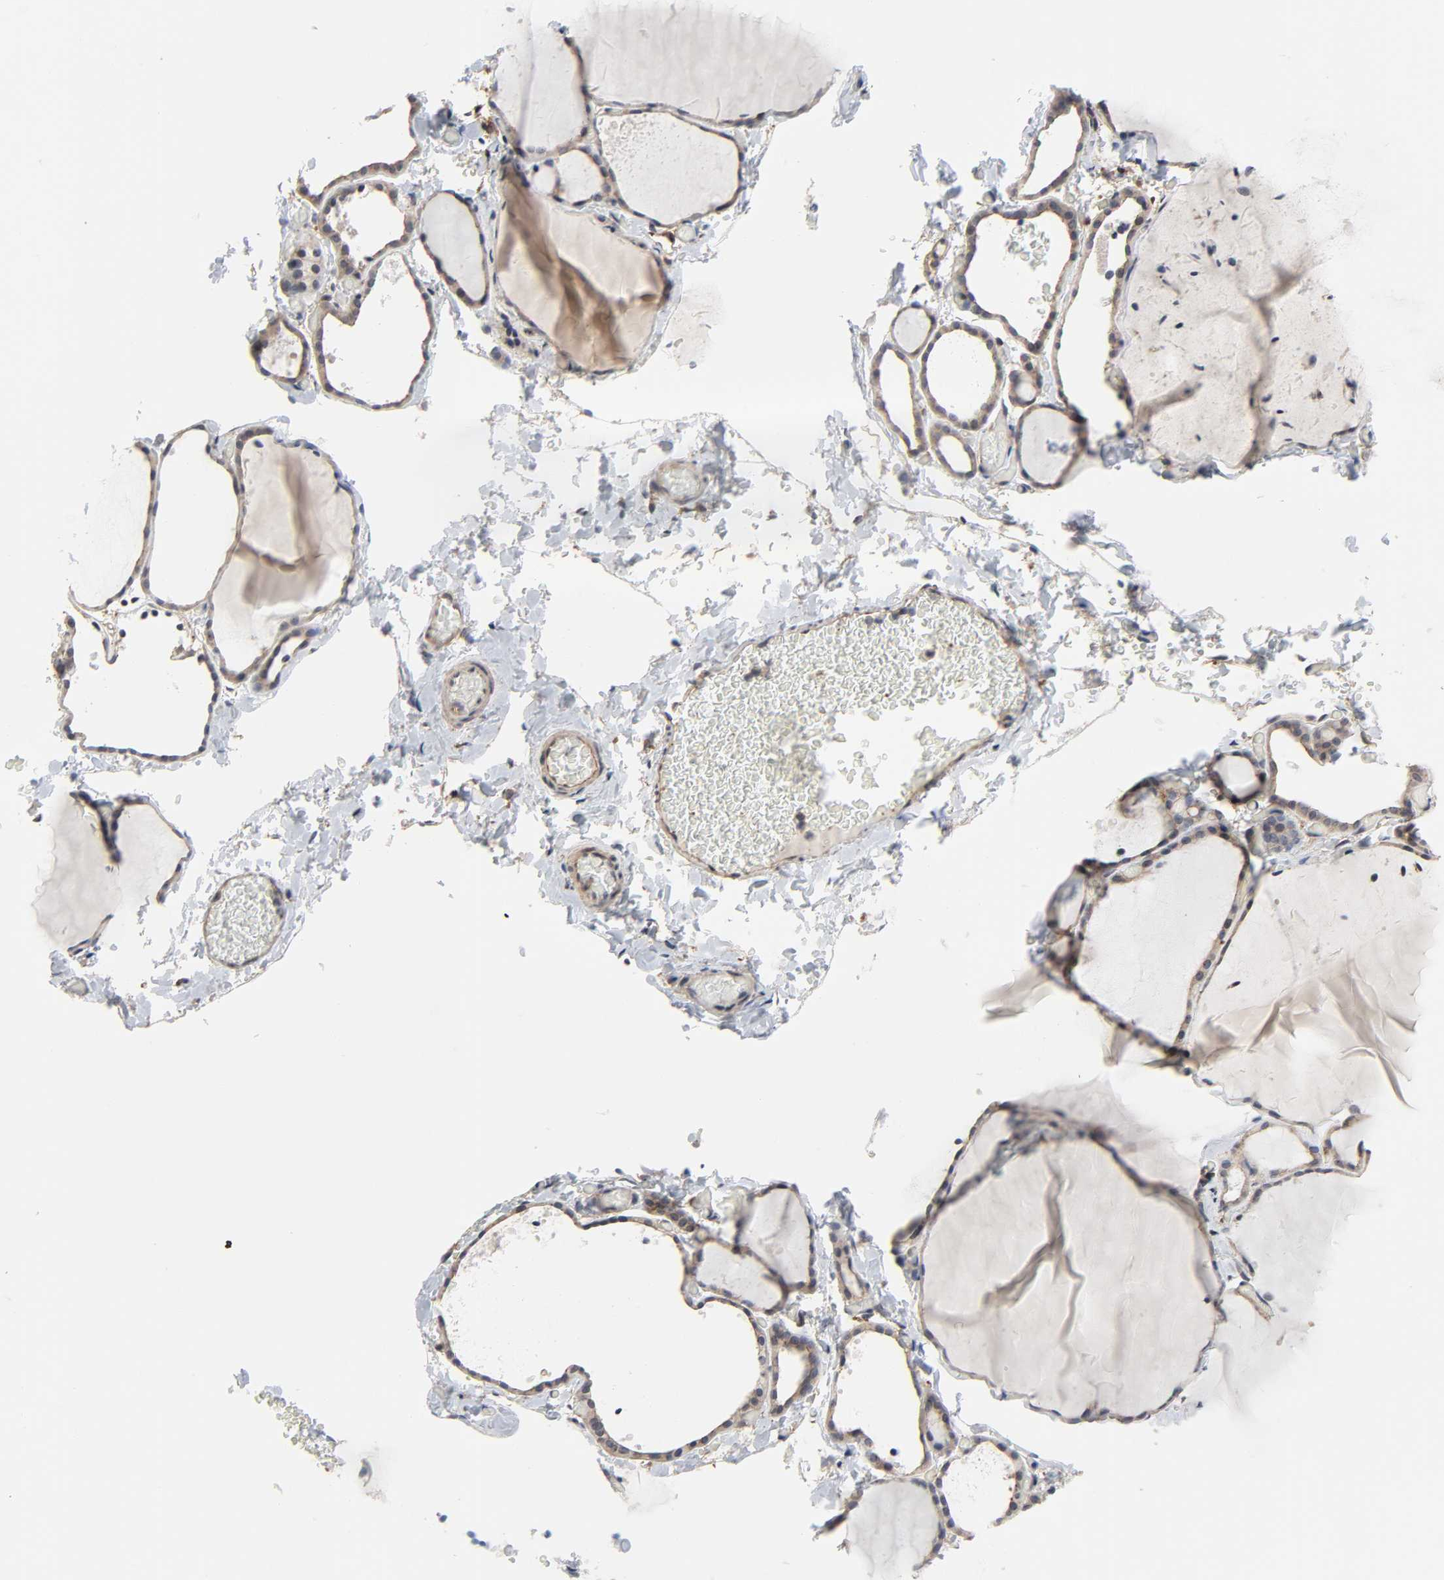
{"staining": {"intensity": "weak", "quantity": ">75%", "location": "cytoplasmic/membranous,nuclear"}, "tissue": "thyroid gland", "cell_type": "Glandular cells", "image_type": "normal", "snomed": [{"axis": "morphology", "description": "Normal tissue, NOS"}, {"axis": "topography", "description": "Thyroid gland"}], "caption": "Immunohistochemistry (IHC) micrograph of normal thyroid gland: human thyroid gland stained using immunohistochemistry (IHC) shows low levels of weak protein expression localized specifically in the cytoplasmic/membranous,nuclear of glandular cells, appearing as a cytoplasmic/membranous,nuclear brown color.", "gene": "DDX10", "patient": {"sex": "female", "age": 22}}